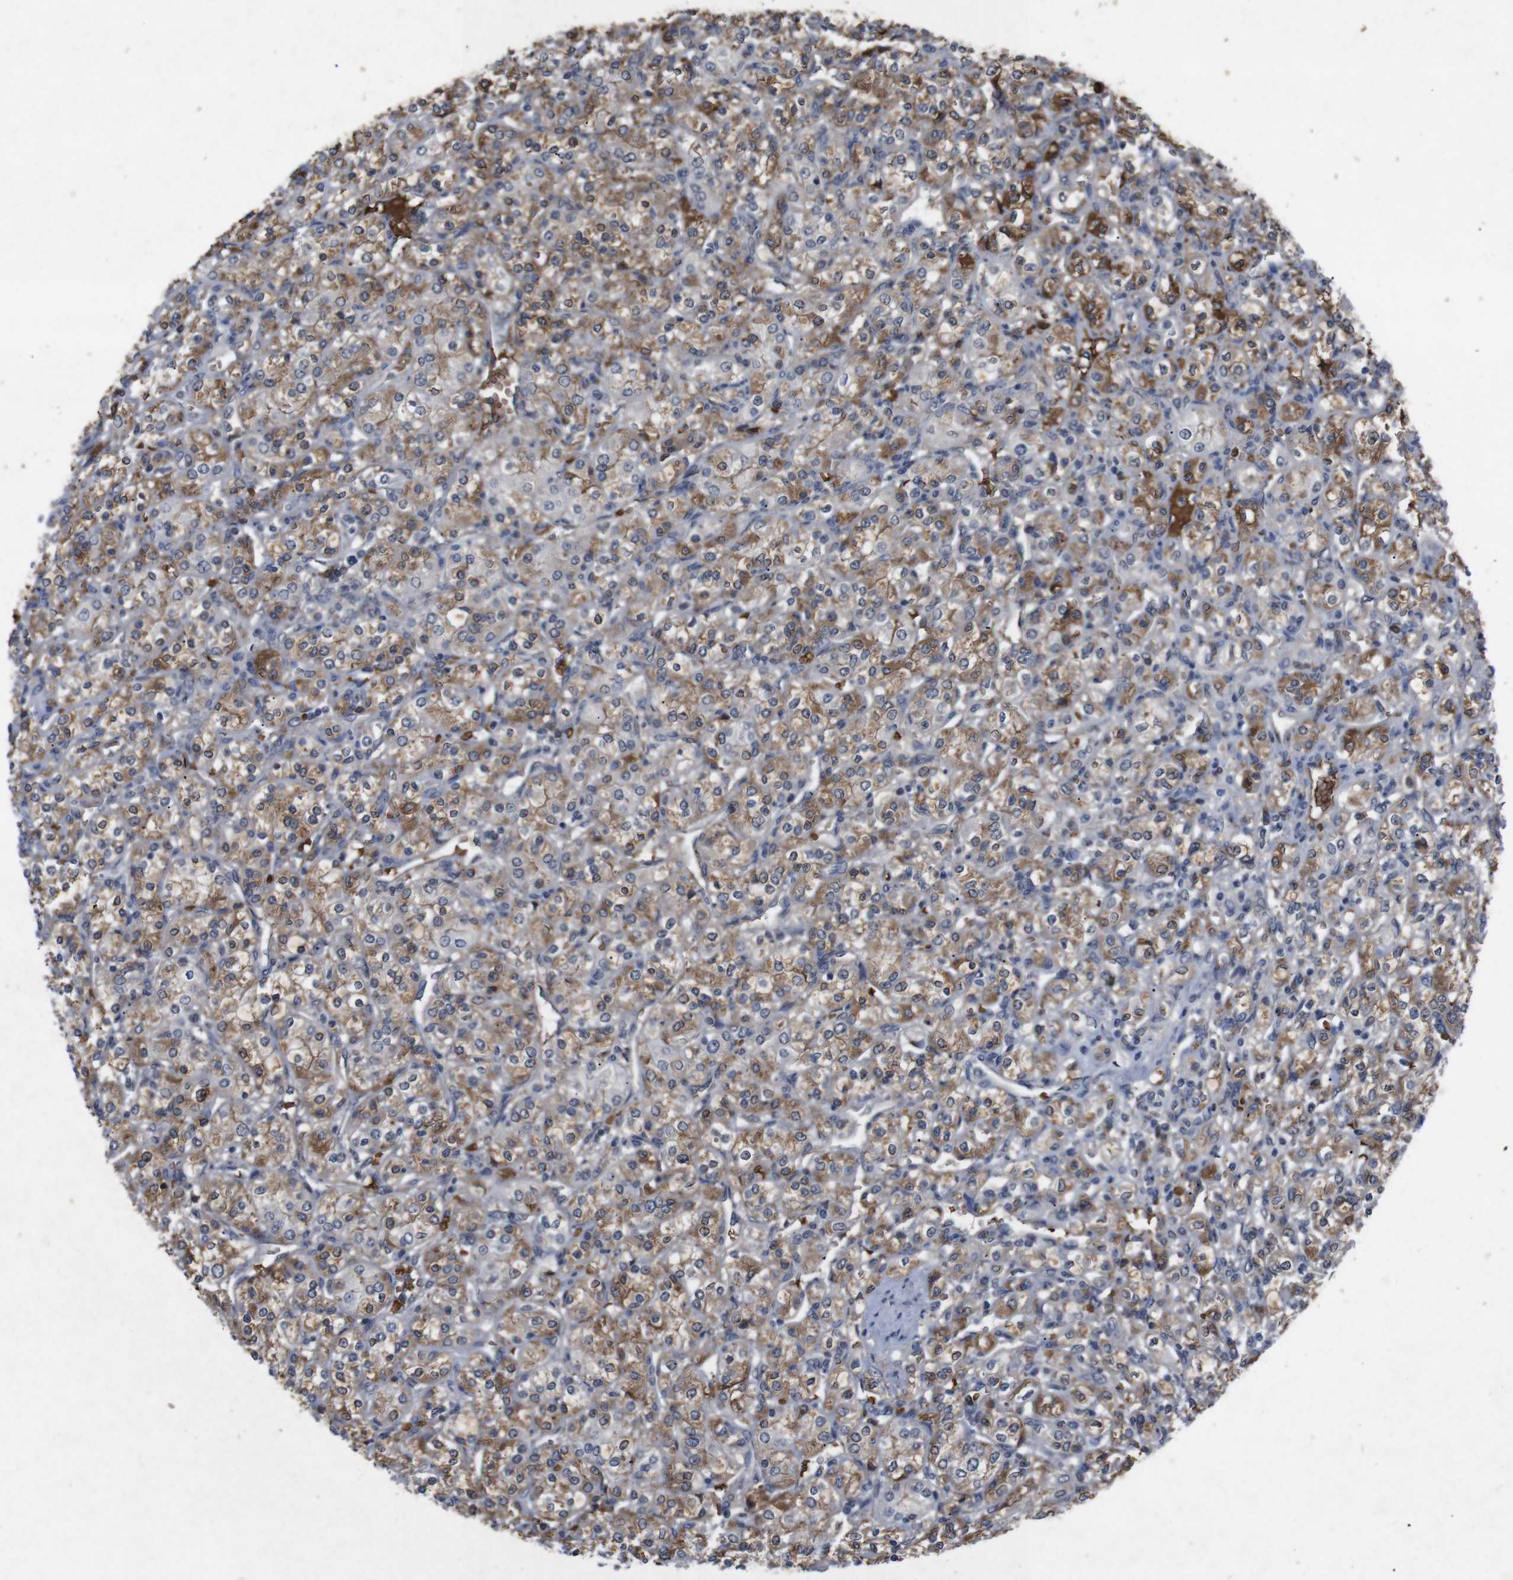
{"staining": {"intensity": "moderate", "quantity": ">75%", "location": "cytoplasmic/membranous"}, "tissue": "renal cancer", "cell_type": "Tumor cells", "image_type": "cancer", "snomed": [{"axis": "morphology", "description": "Adenocarcinoma, NOS"}, {"axis": "topography", "description": "Kidney"}], "caption": "Adenocarcinoma (renal) tissue demonstrates moderate cytoplasmic/membranous staining in about >75% of tumor cells, visualized by immunohistochemistry.", "gene": "SPTB", "patient": {"sex": "male", "age": 77}}